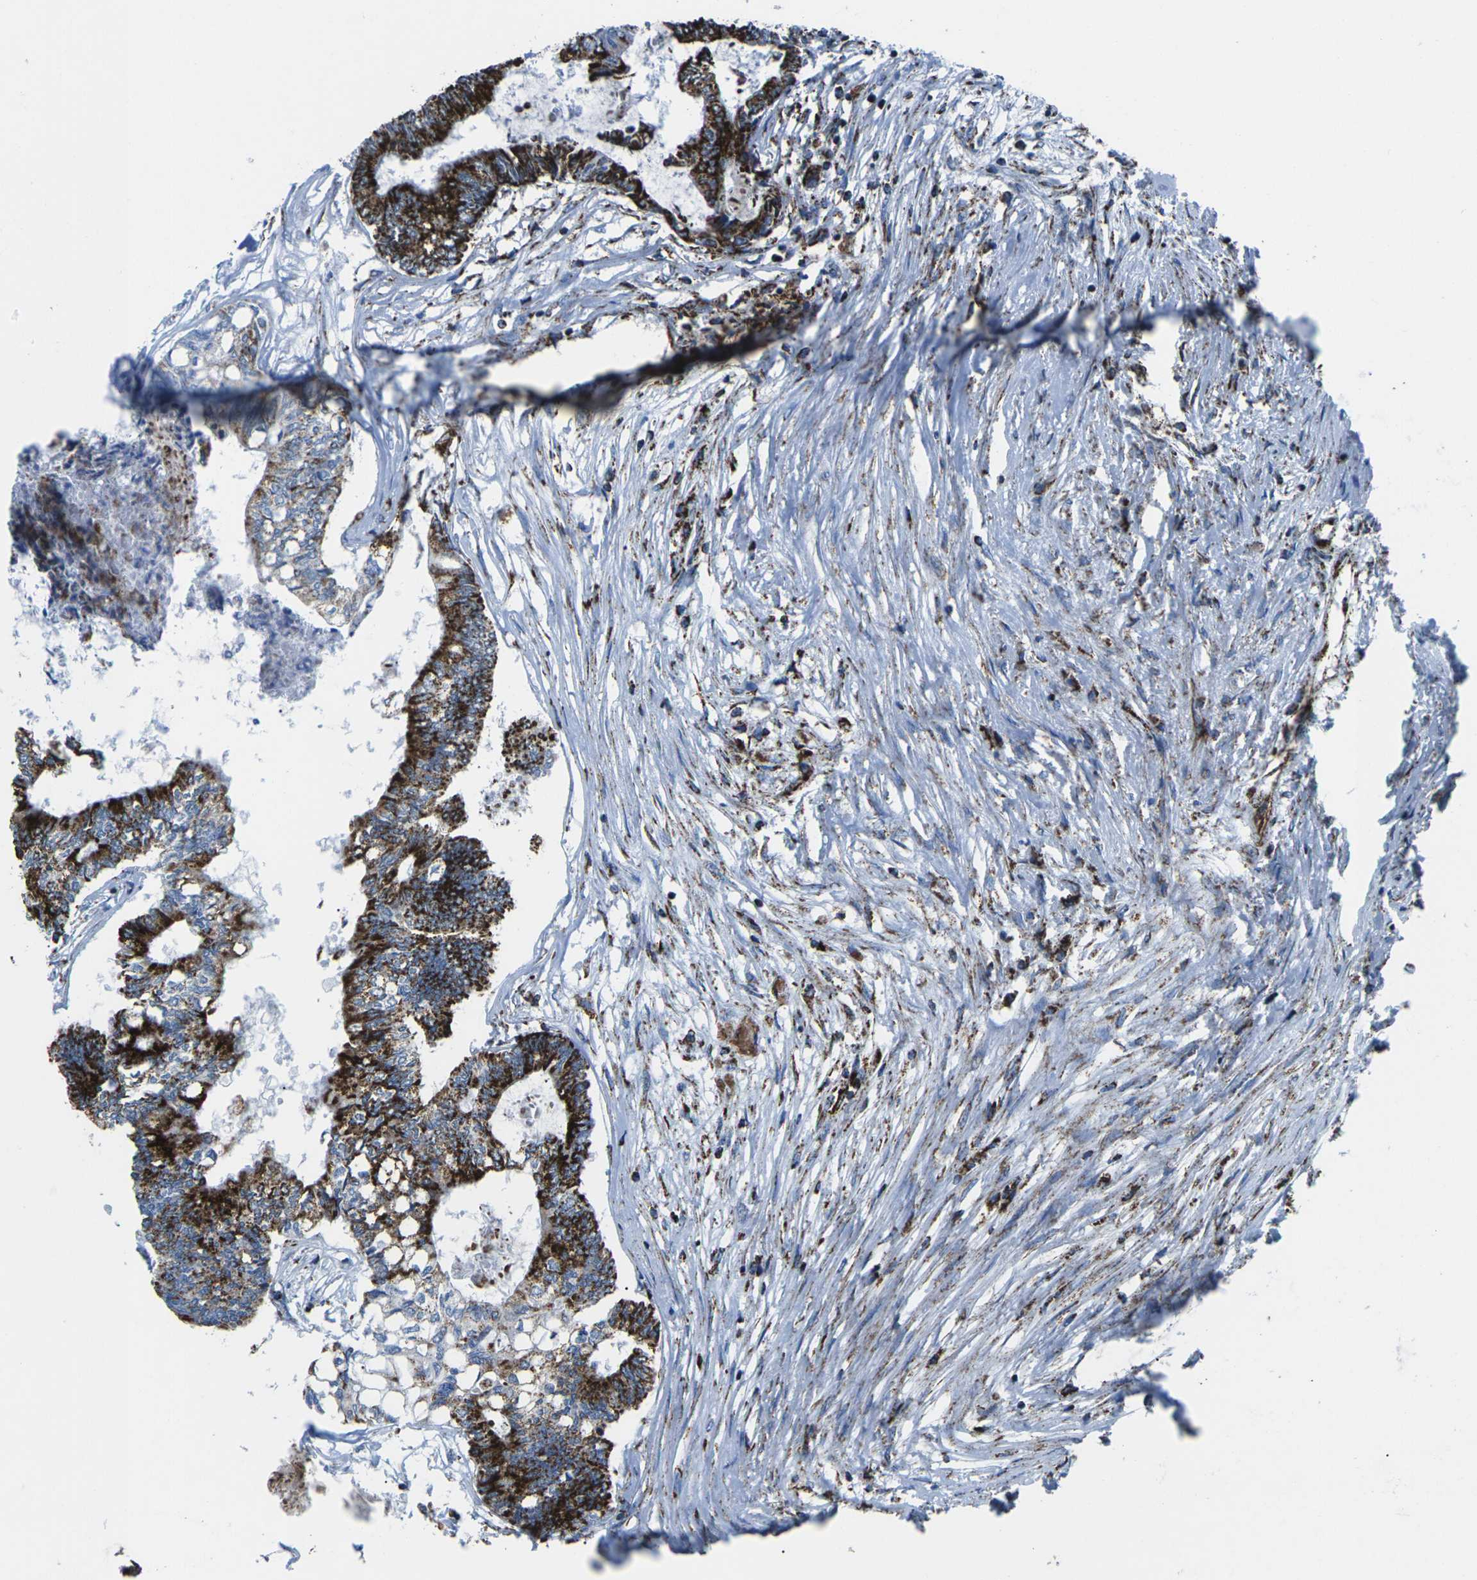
{"staining": {"intensity": "strong", "quantity": "25%-75%", "location": "cytoplasmic/membranous"}, "tissue": "colorectal cancer", "cell_type": "Tumor cells", "image_type": "cancer", "snomed": [{"axis": "morphology", "description": "Adenocarcinoma, NOS"}, {"axis": "topography", "description": "Rectum"}], "caption": "The photomicrograph reveals staining of colorectal cancer (adenocarcinoma), revealing strong cytoplasmic/membranous protein staining (brown color) within tumor cells. (Stains: DAB (3,3'-diaminobenzidine) in brown, nuclei in blue, Microscopy: brightfield microscopy at high magnification).", "gene": "MT-CO2", "patient": {"sex": "male", "age": 63}}